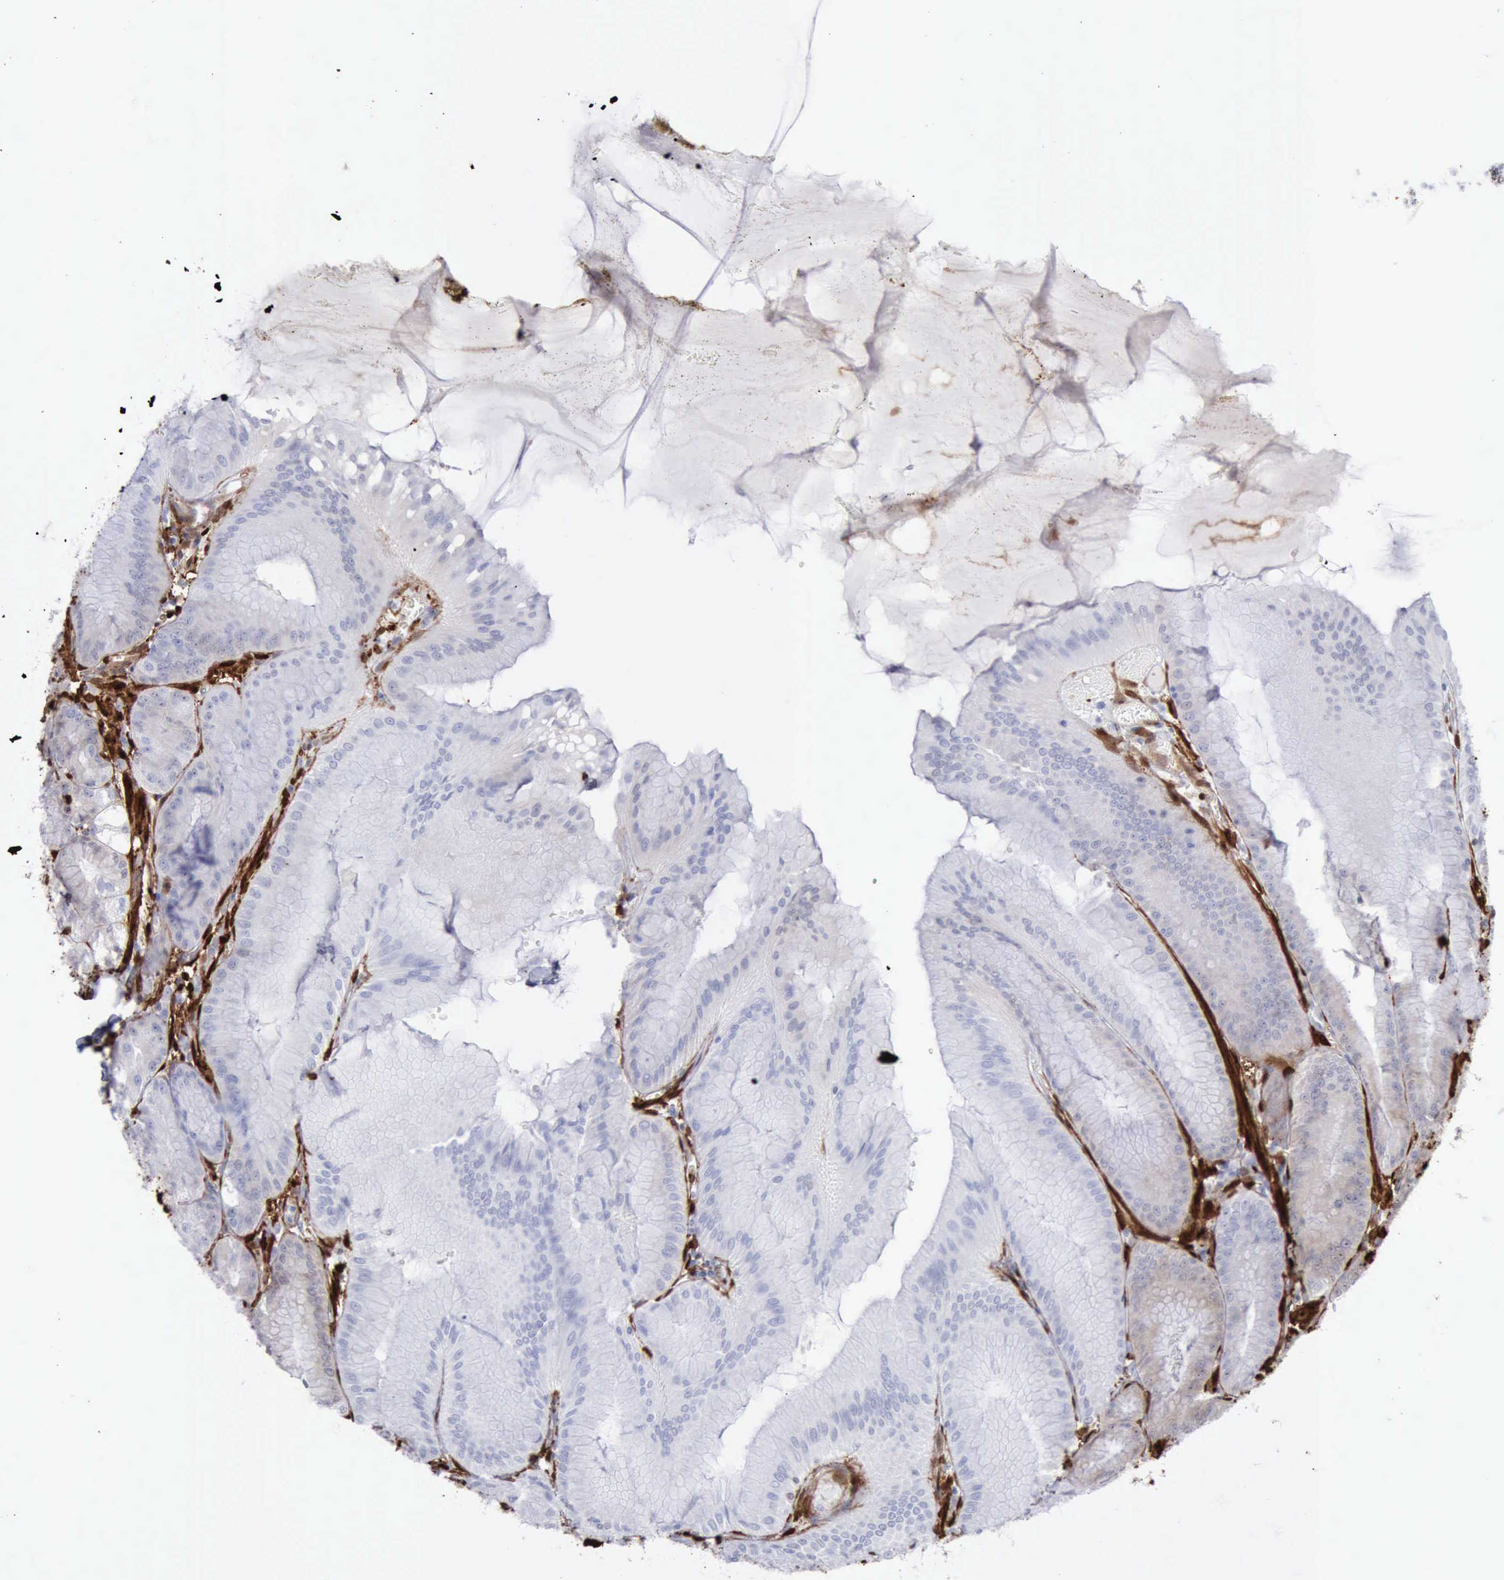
{"staining": {"intensity": "negative", "quantity": "none", "location": "none"}, "tissue": "stomach", "cell_type": "Glandular cells", "image_type": "normal", "snomed": [{"axis": "morphology", "description": "Normal tissue, NOS"}, {"axis": "topography", "description": "Stomach, lower"}], "caption": "The micrograph exhibits no significant expression in glandular cells of stomach.", "gene": "FHL1", "patient": {"sex": "male", "age": 71}}